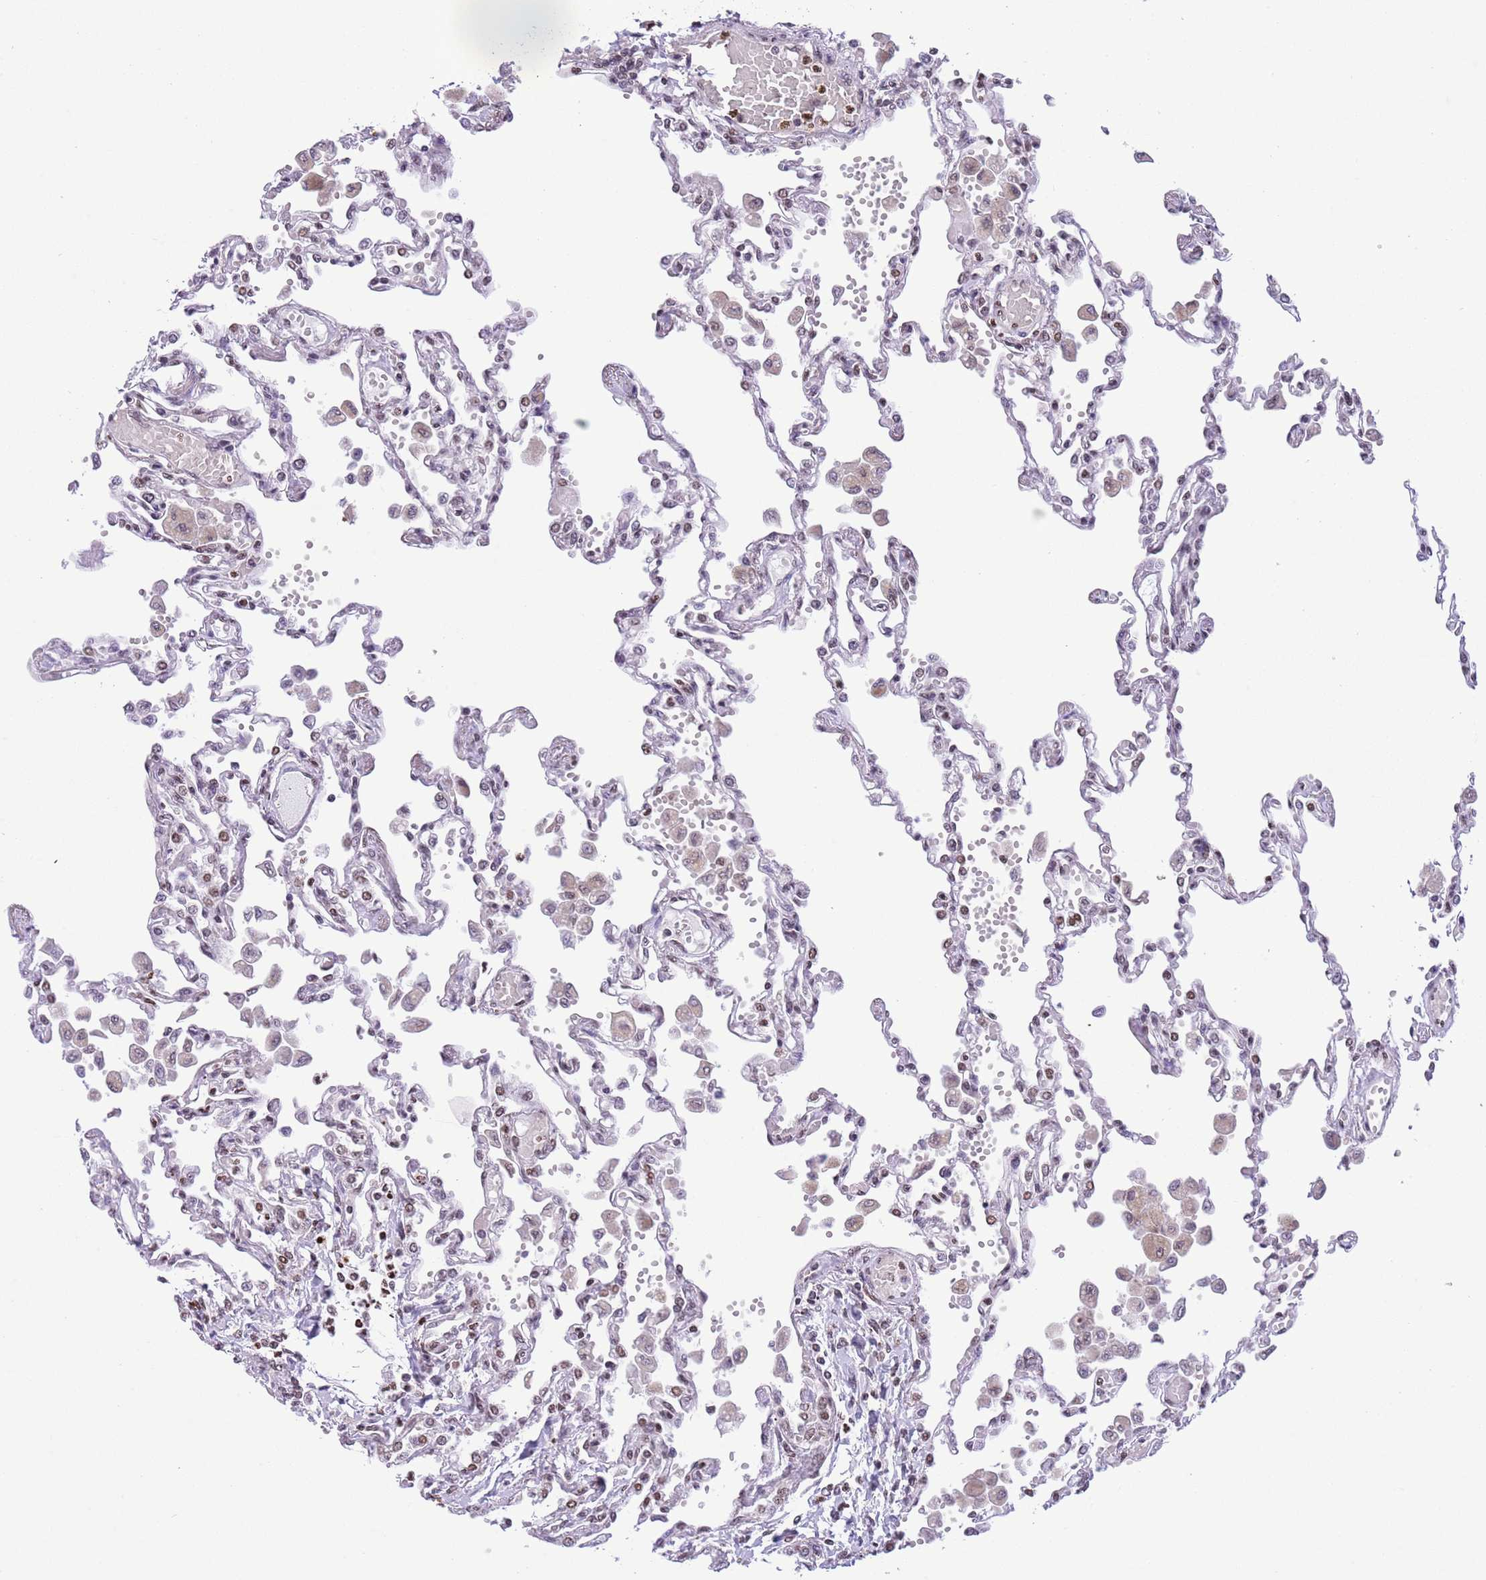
{"staining": {"intensity": "negative", "quantity": "none", "location": "none"}, "tissue": "lung", "cell_type": "Alveolar cells", "image_type": "normal", "snomed": [{"axis": "morphology", "description": "Normal tissue, NOS"}, {"axis": "topography", "description": "Bronchus"}, {"axis": "topography", "description": "Lung"}], "caption": "Image shows no protein expression in alveolar cells of unremarkable lung. (Brightfield microscopy of DAB immunohistochemistry (IHC) at high magnification).", "gene": "NRIP1", "patient": {"sex": "female", "age": 49}}